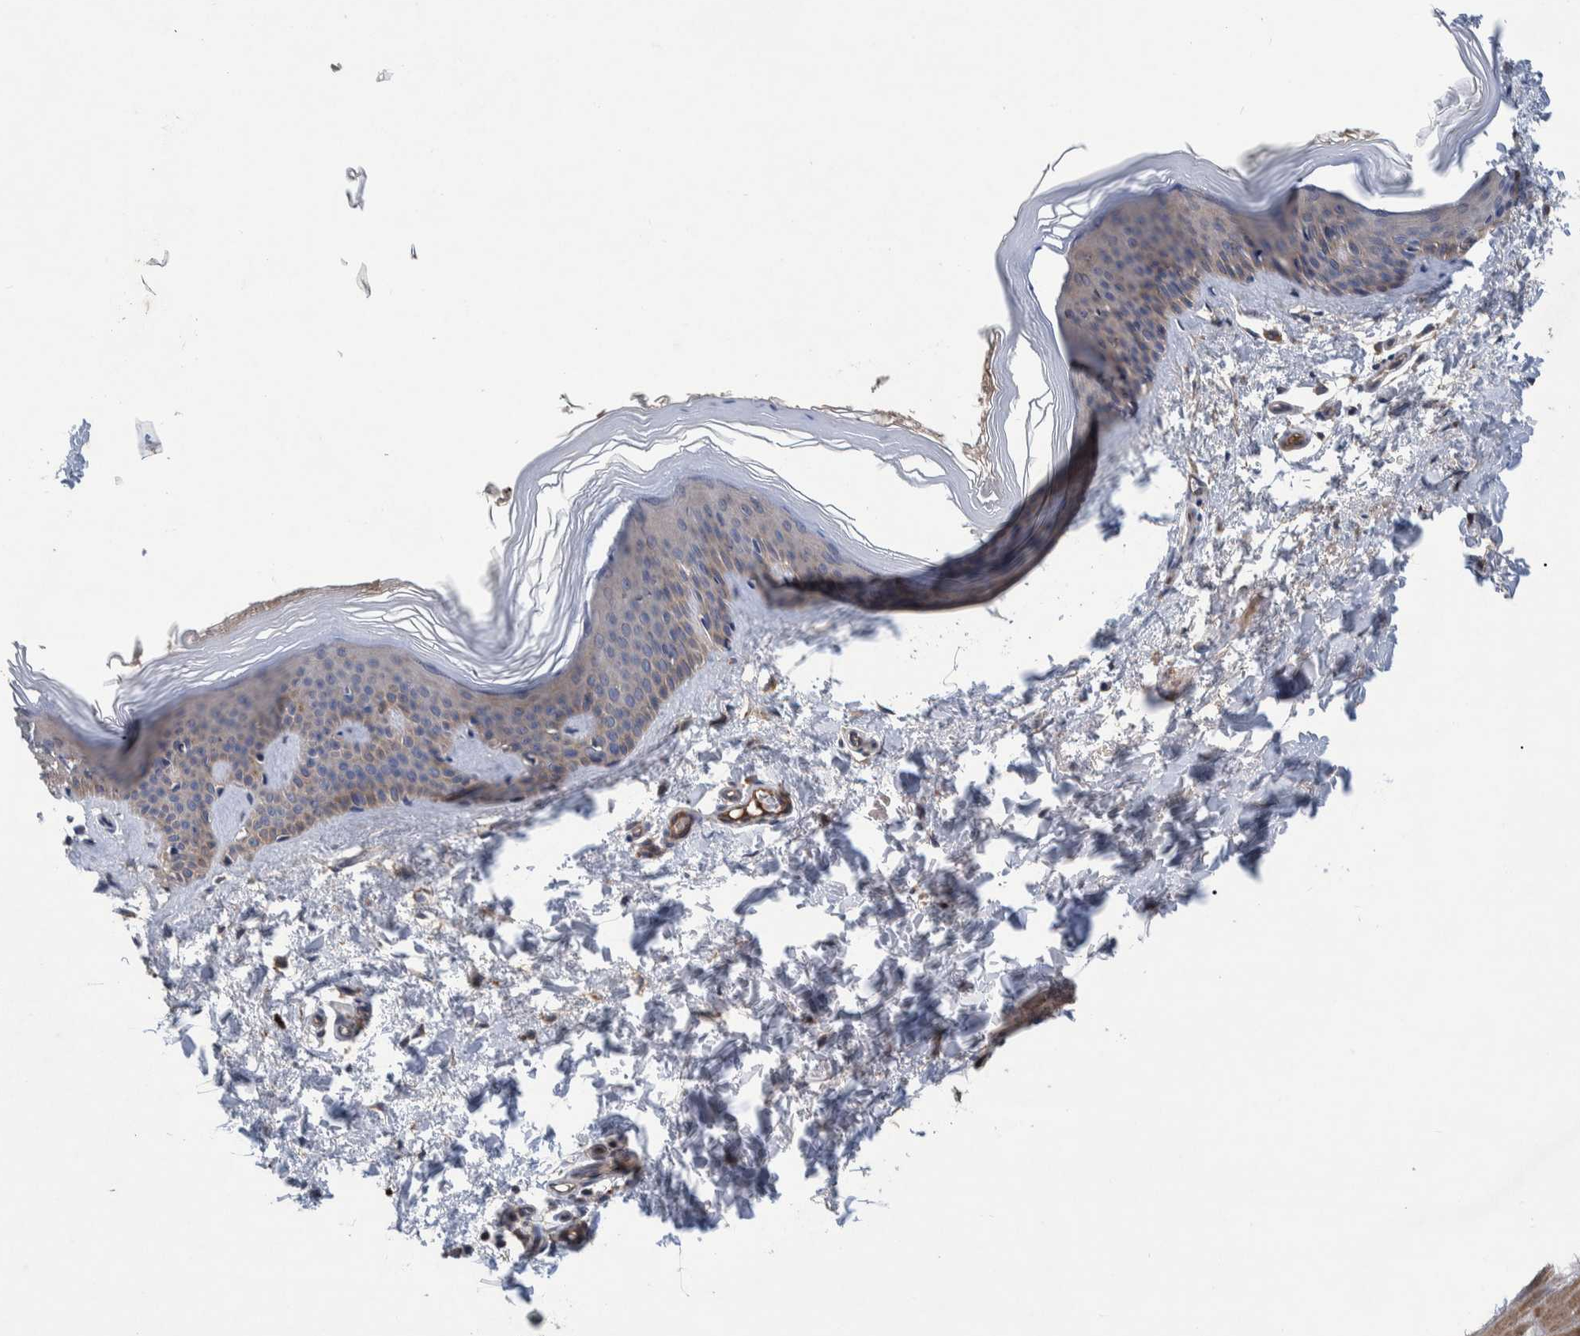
{"staining": {"intensity": "negative", "quantity": "none", "location": "none"}, "tissue": "skin", "cell_type": "Fibroblasts", "image_type": "normal", "snomed": [{"axis": "morphology", "description": "Normal tissue, NOS"}, {"axis": "topography", "description": "Skin"}], "caption": "Immunohistochemical staining of unremarkable human skin reveals no significant staining in fibroblasts. (DAB (3,3'-diaminobenzidine) immunohistochemistry visualized using brightfield microscopy, high magnification).", "gene": "ITIH3", "patient": {"sex": "female", "age": 27}}